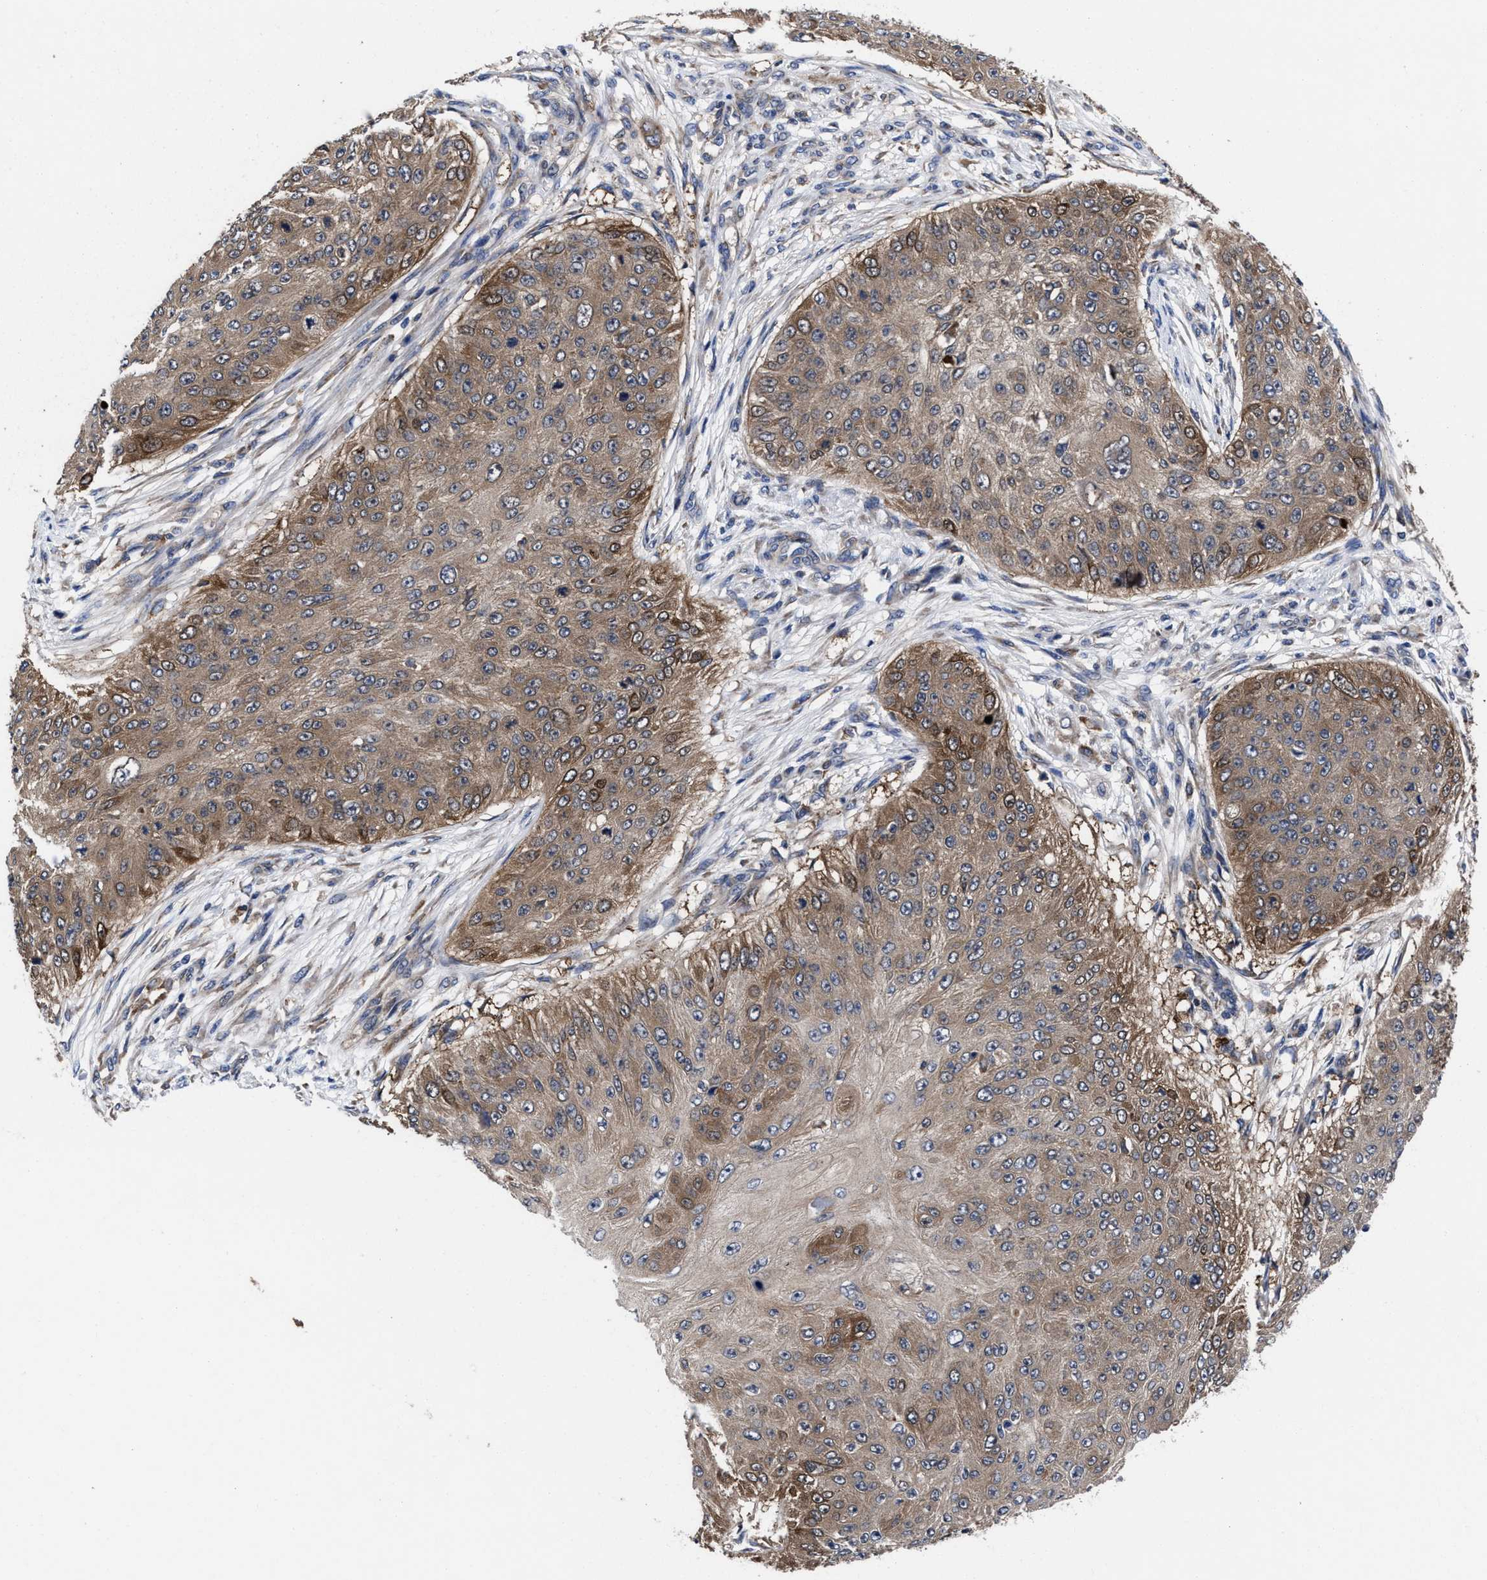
{"staining": {"intensity": "moderate", "quantity": ">75%", "location": "cytoplasmic/membranous"}, "tissue": "skin cancer", "cell_type": "Tumor cells", "image_type": "cancer", "snomed": [{"axis": "morphology", "description": "Squamous cell carcinoma, NOS"}, {"axis": "topography", "description": "Skin"}], "caption": "High-magnification brightfield microscopy of skin squamous cell carcinoma stained with DAB (brown) and counterstained with hematoxylin (blue). tumor cells exhibit moderate cytoplasmic/membranous staining is present in about>75% of cells. The protein is shown in brown color, while the nuclei are stained blue.", "gene": "TXNDC17", "patient": {"sex": "female", "age": 80}}